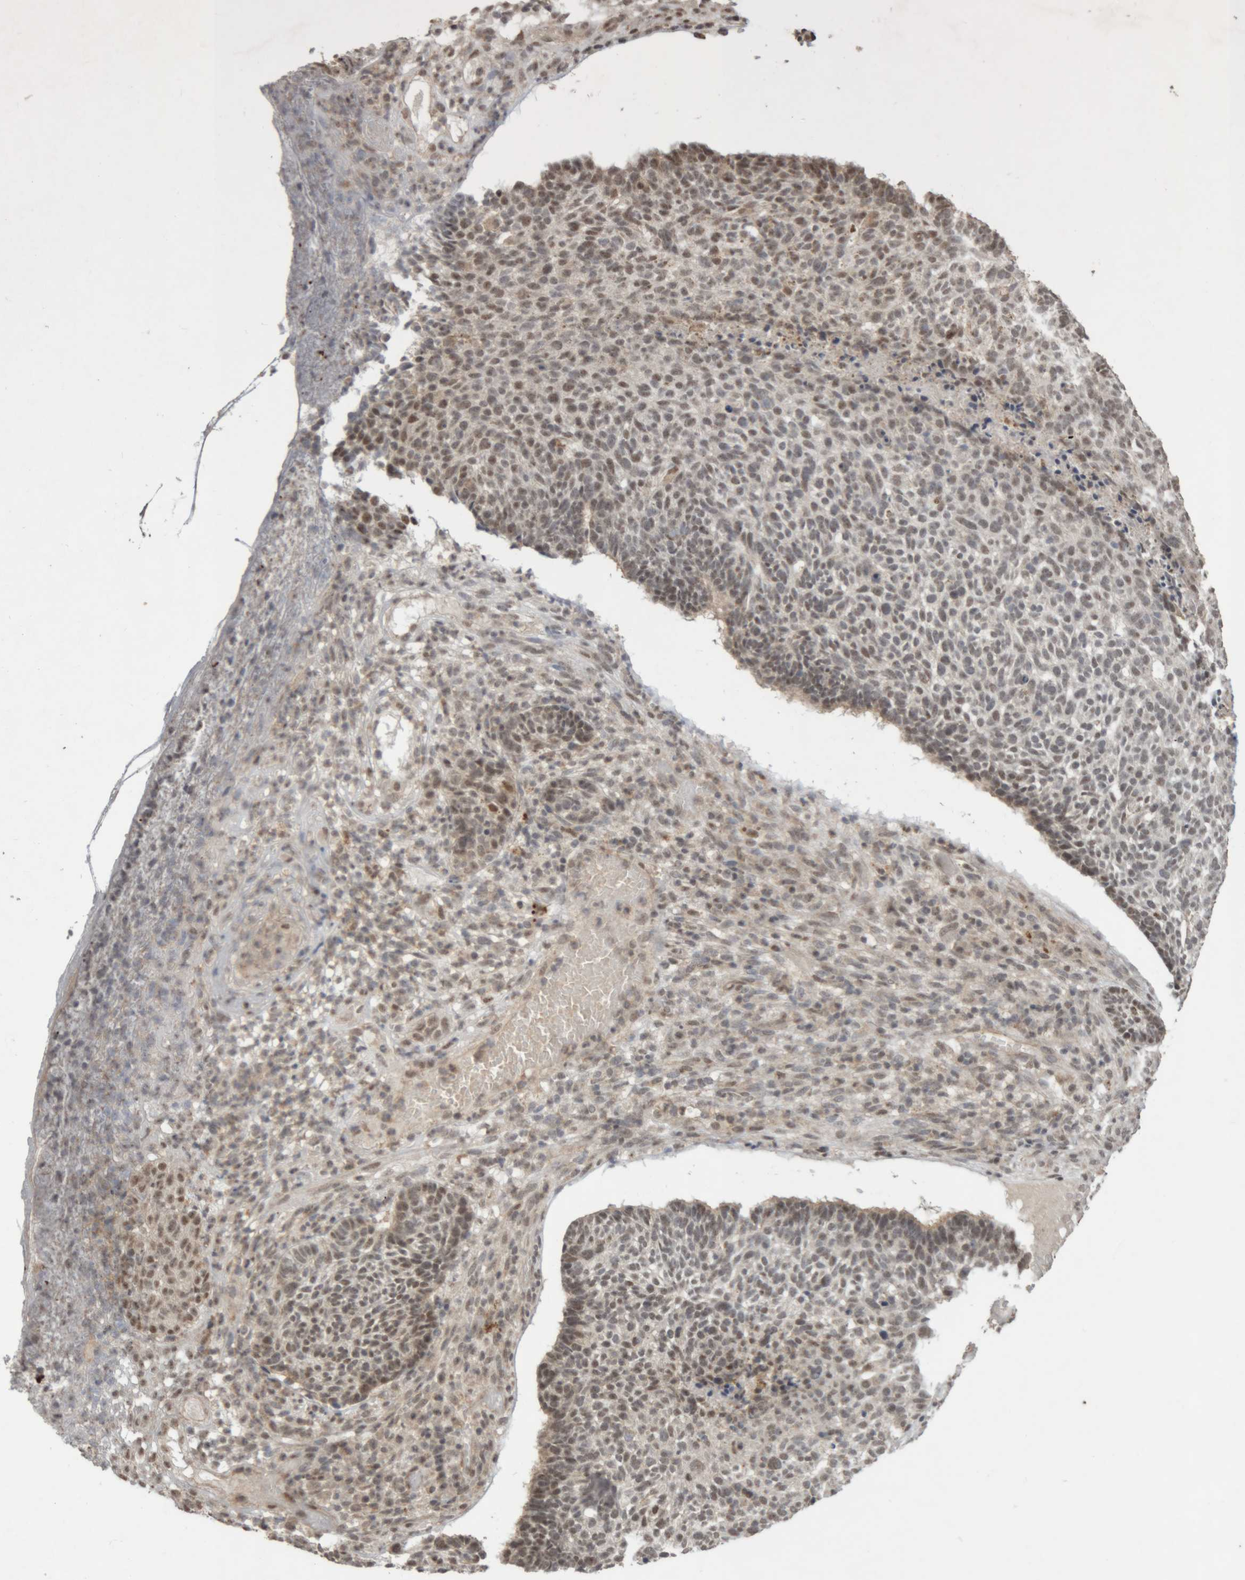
{"staining": {"intensity": "weak", "quantity": "25%-75%", "location": "nuclear"}, "tissue": "skin cancer", "cell_type": "Tumor cells", "image_type": "cancer", "snomed": [{"axis": "morphology", "description": "Basal cell carcinoma"}, {"axis": "topography", "description": "Skin"}], "caption": "About 25%-75% of tumor cells in human skin cancer demonstrate weak nuclear protein positivity as visualized by brown immunohistochemical staining.", "gene": "KEAP1", "patient": {"sex": "male", "age": 85}}